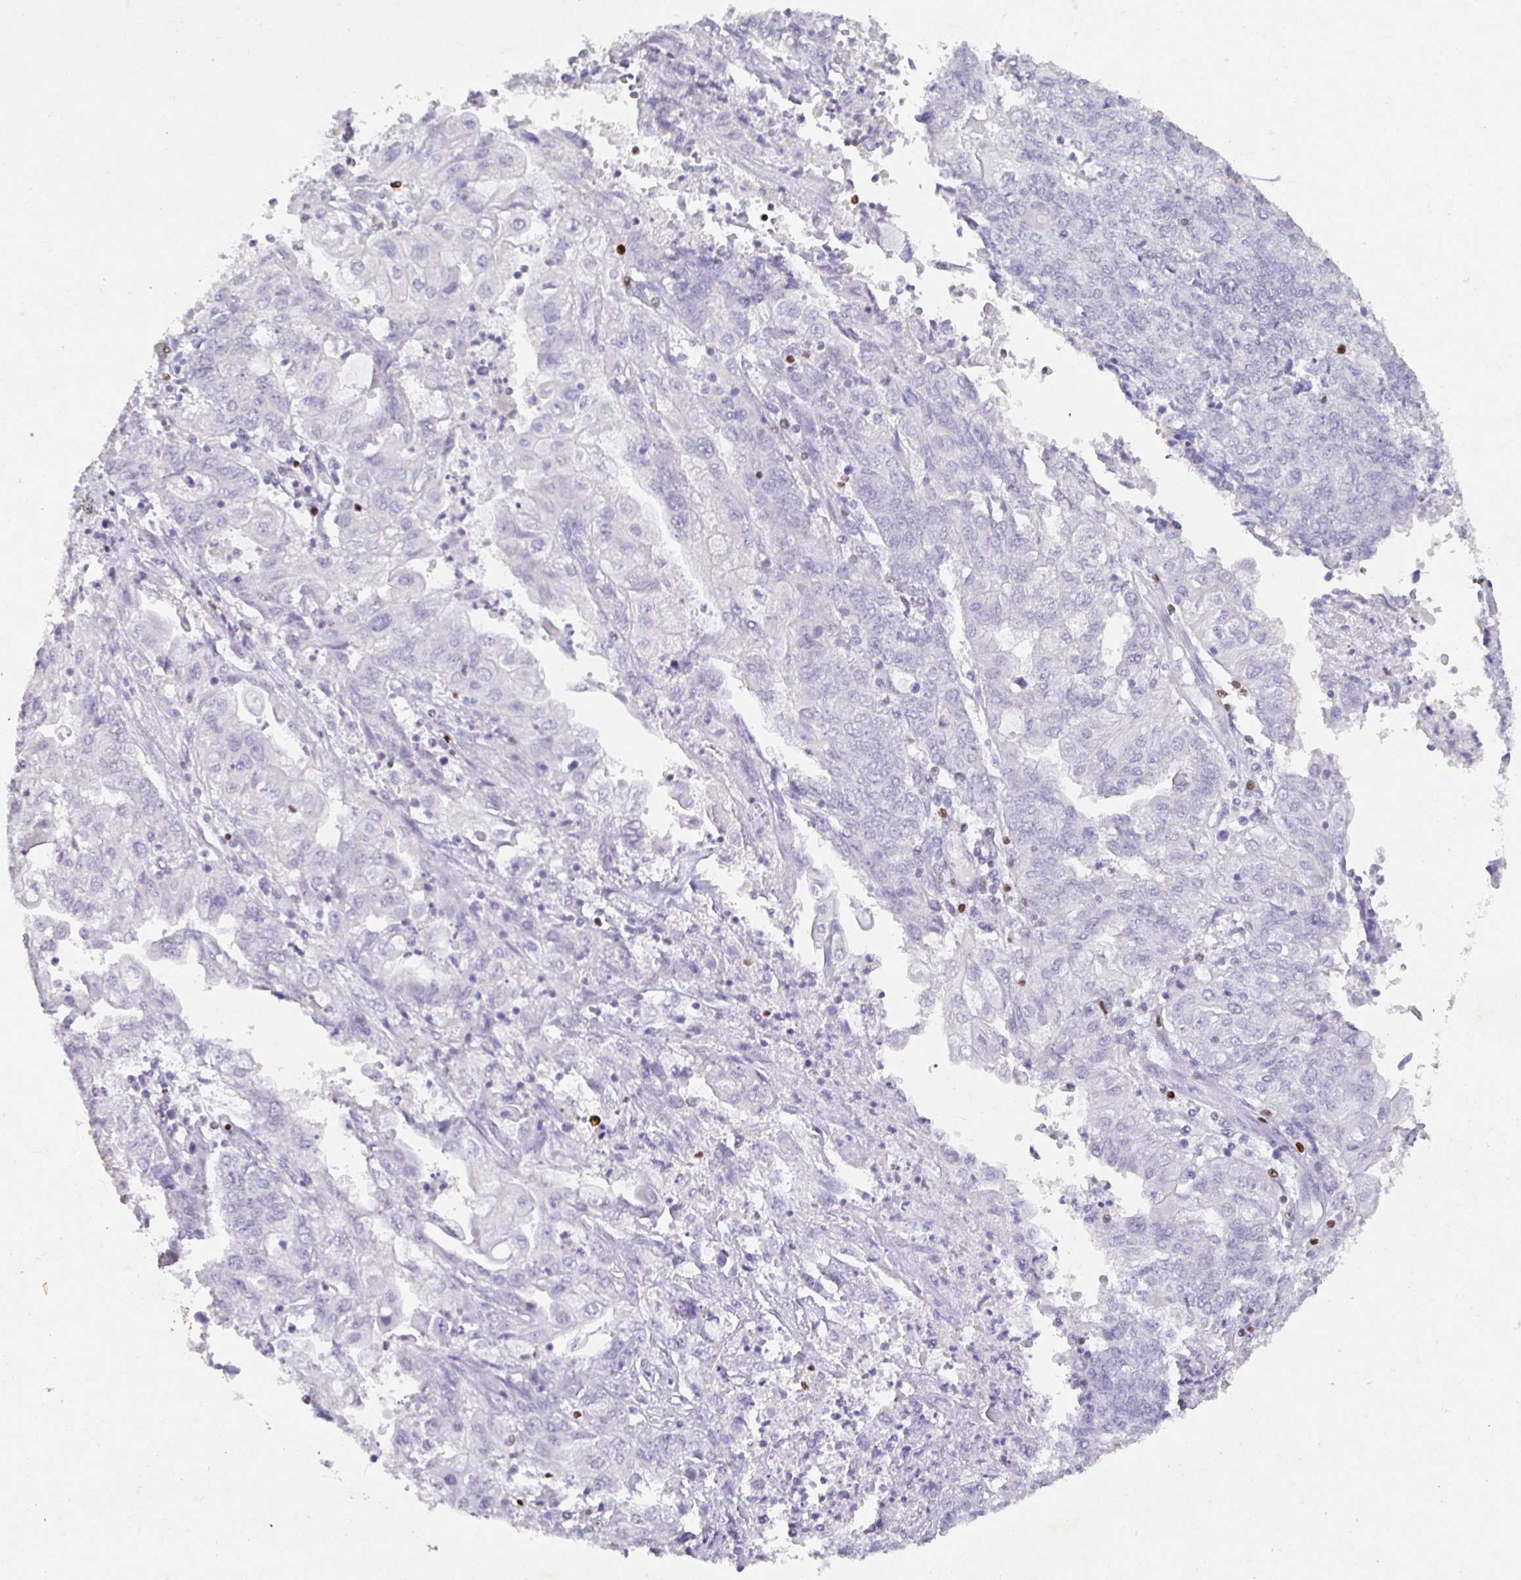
{"staining": {"intensity": "negative", "quantity": "none", "location": "none"}, "tissue": "endometrial cancer", "cell_type": "Tumor cells", "image_type": "cancer", "snomed": [{"axis": "morphology", "description": "Adenocarcinoma, NOS"}, {"axis": "topography", "description": "Endometrium"}], "caption": "Photomicrograph shows no protein staining in tumor cells of endometrial cancer tissue. The staining was performed using DAB to visualize the protein expression in brown, while the nuclei were stained in blue with hematoxylin (Magnification: 20x).", "gene": "SATB1", "patient": {"sex": "female", "age": 54}}